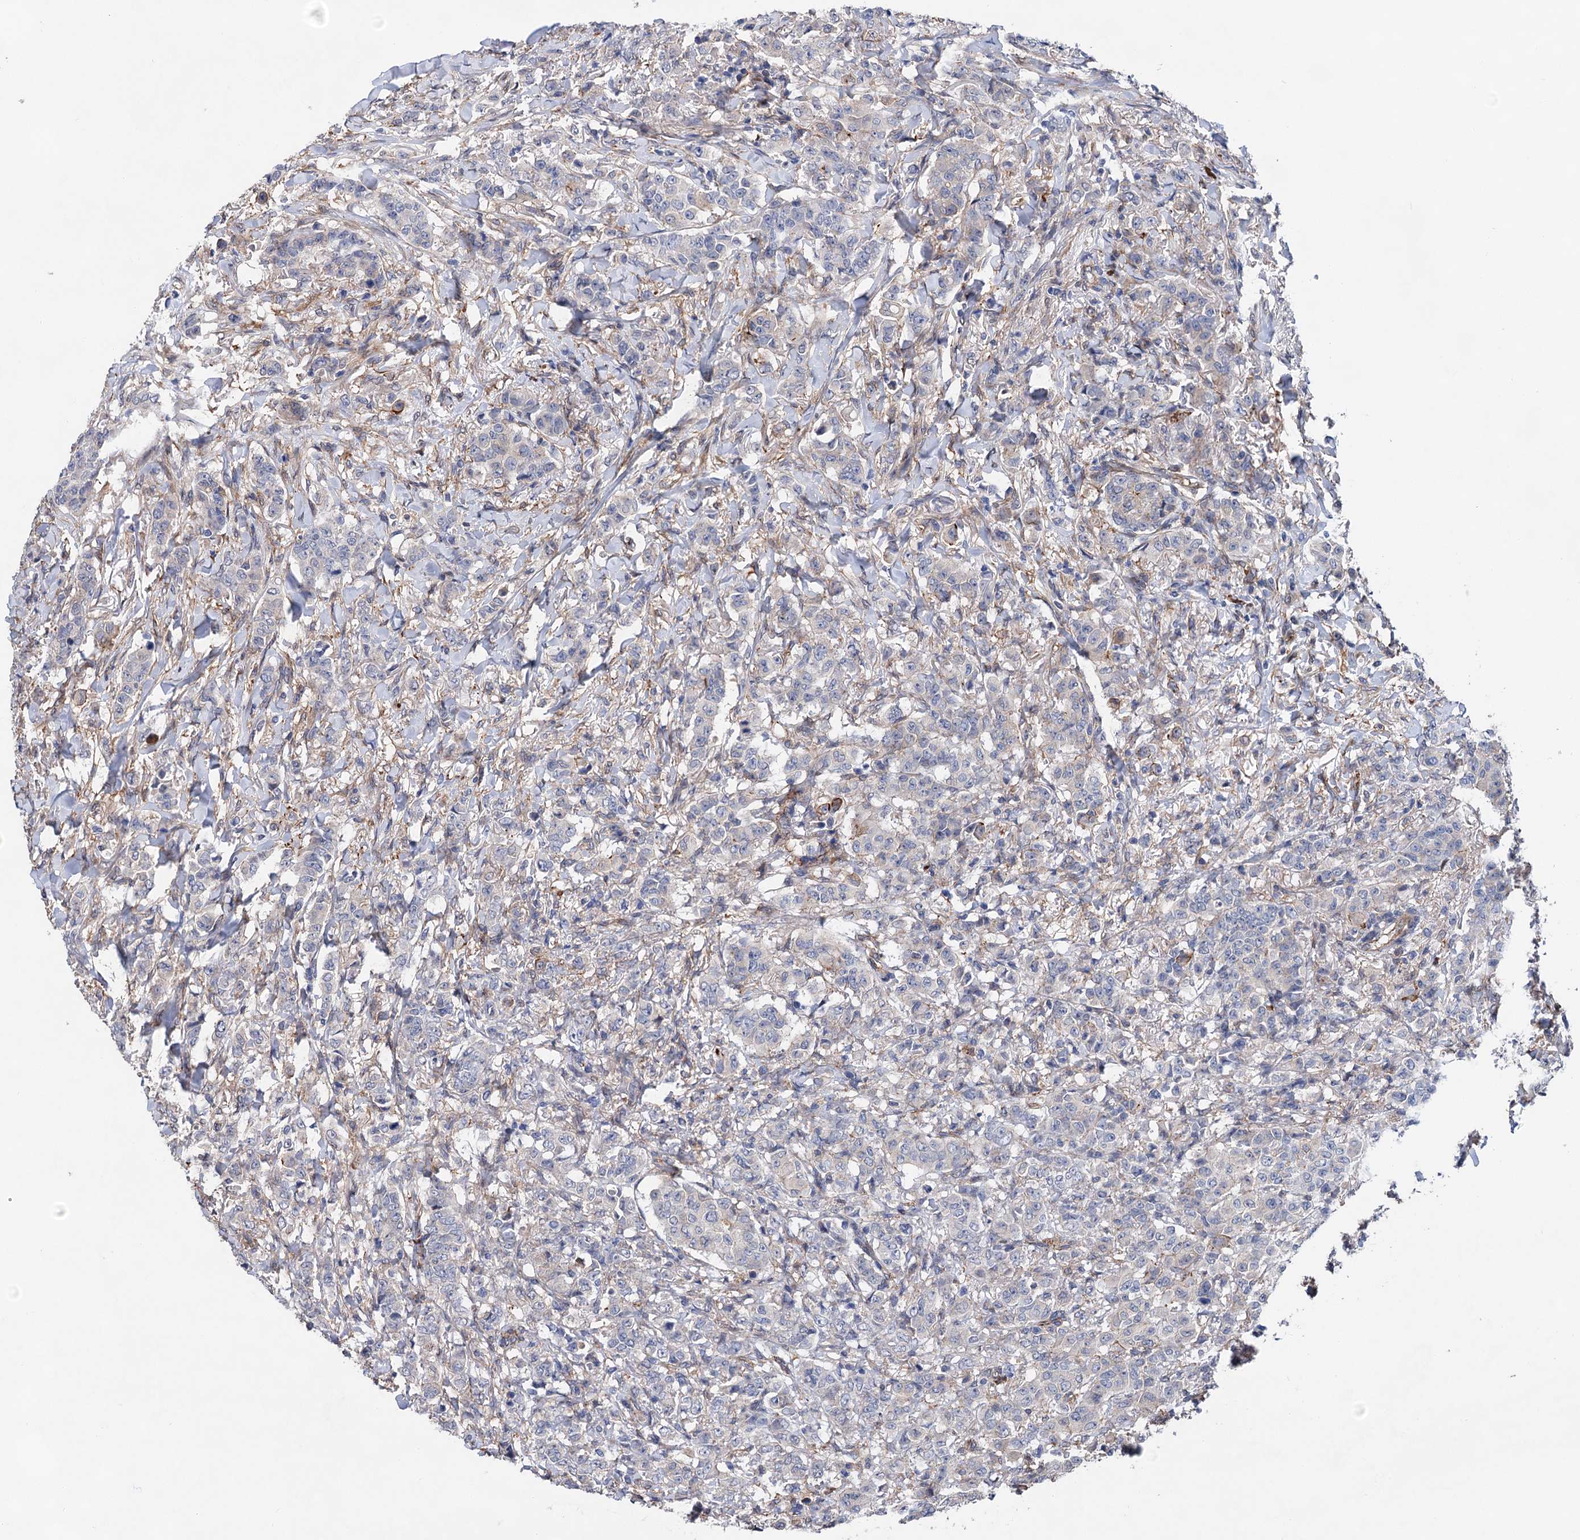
{"staining": {"intensity": "negative", "quantity": "none", "location": "none"}, "tissue": "breast cancer", "cell_type": "Tumor cells", "image_type": "cancer", "snomed": [{"axis": "morphology", "description": "Duct carcinoma"}, {"axis": "topography", "description": "Breast"}], "caption": "An image of breast cancer stained for a protein shows no brown staining in tumor cells.", "gene": "TMTC3", "patient": {"sex": "female", "age": 40}}